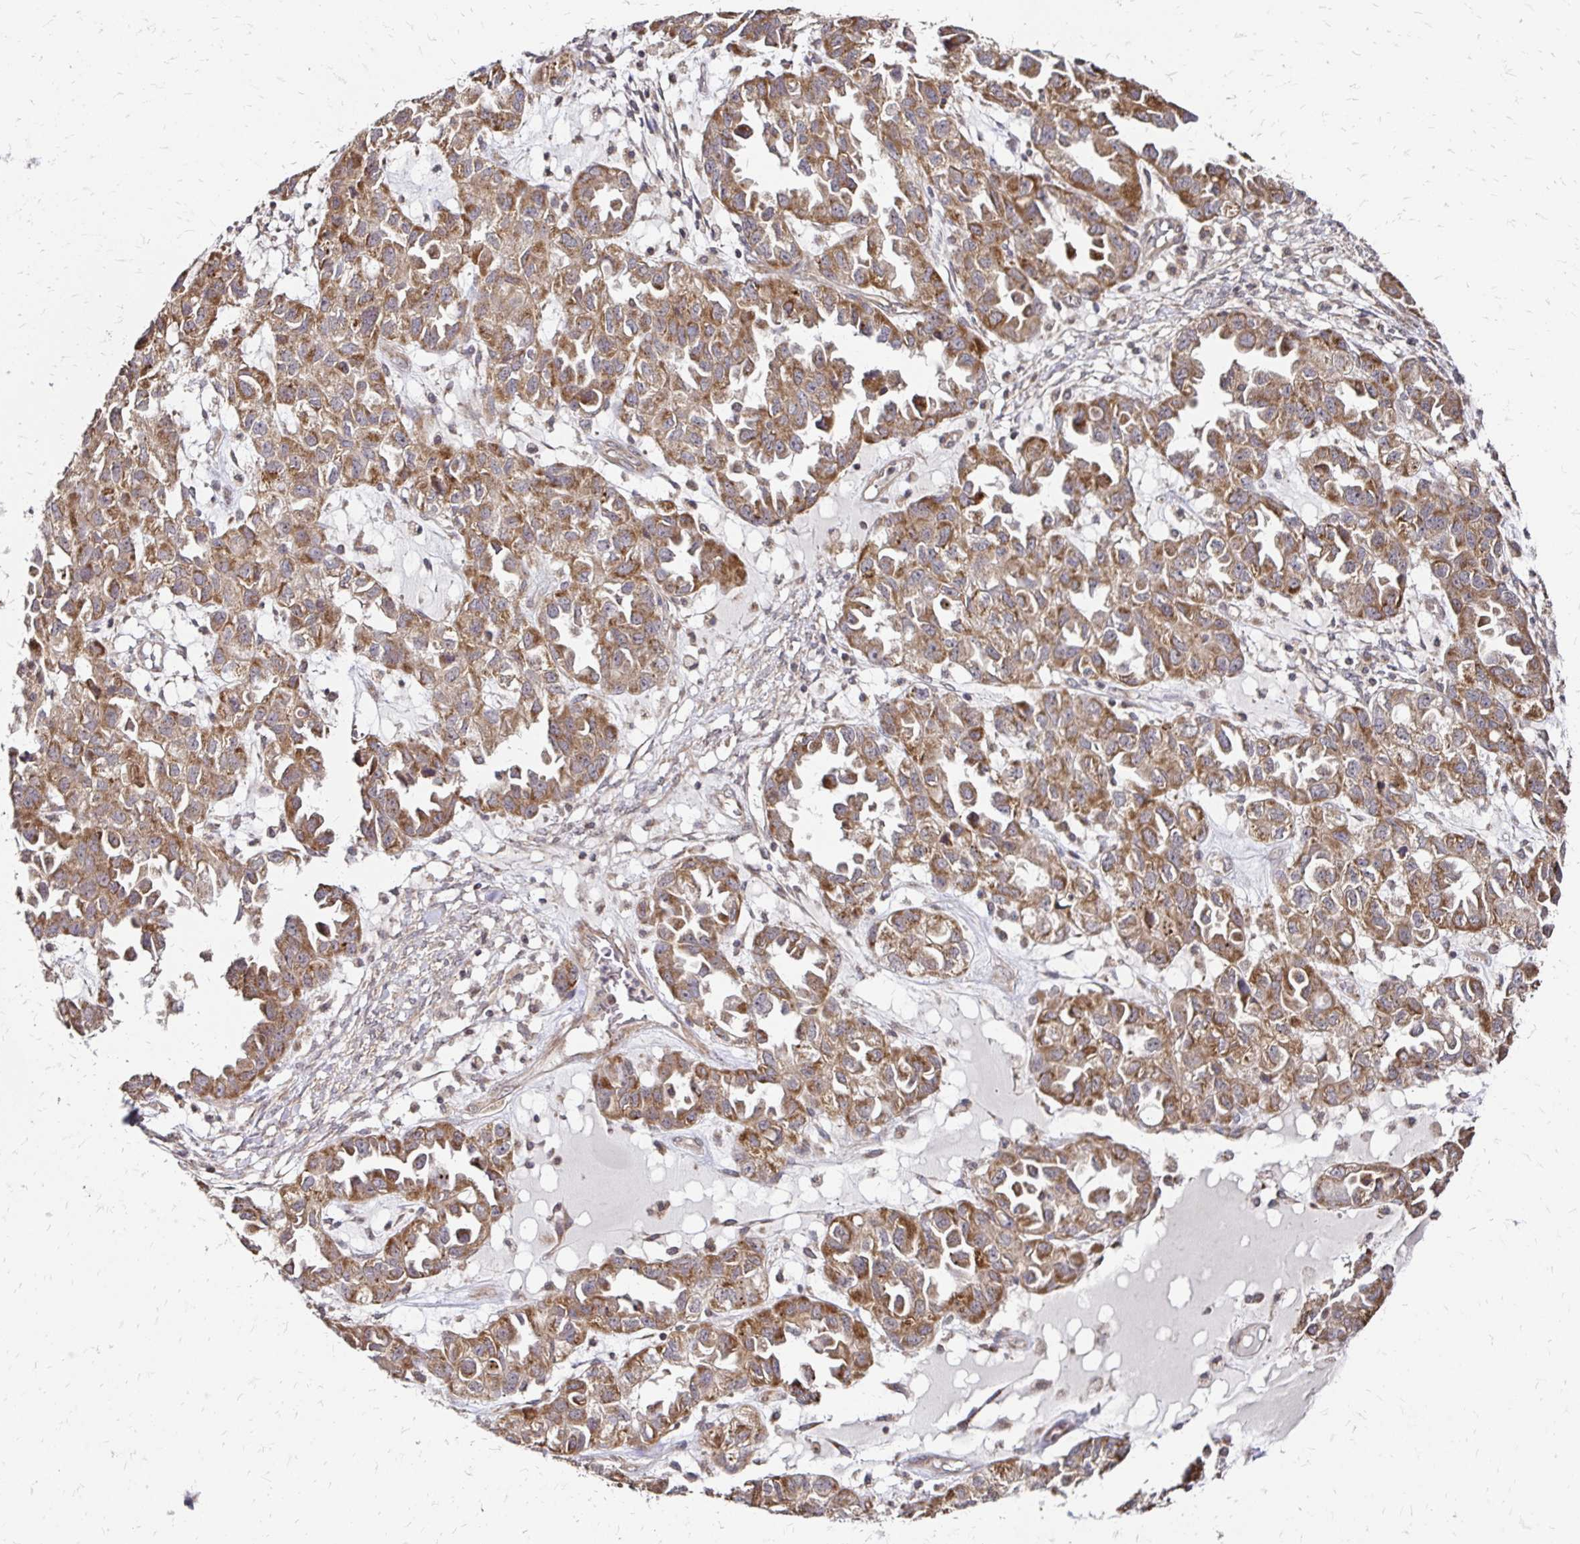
{"staining": {"intensity": "moderate", "quantity": ">75%", "location": "cytoplasmic/membranous"}, "tissue": "ovarian cancer", "cell_type": "Tumor cells", "image_type": "cancer", "snomed": [{"axis": "morphology", "description": "Cystadenocarcinoma, serous, NOS"}, {"axis": "topography", "description": "Ovary"}], "caption": "This is a micrograph of immunohistochemistry (IHC) staining of ovarian cancer, which shows moderate expression in the cytoplasmic/membranous of tumor cells.", "gene": "ZW10", "patient": {"sex": "female", "age": 84}}